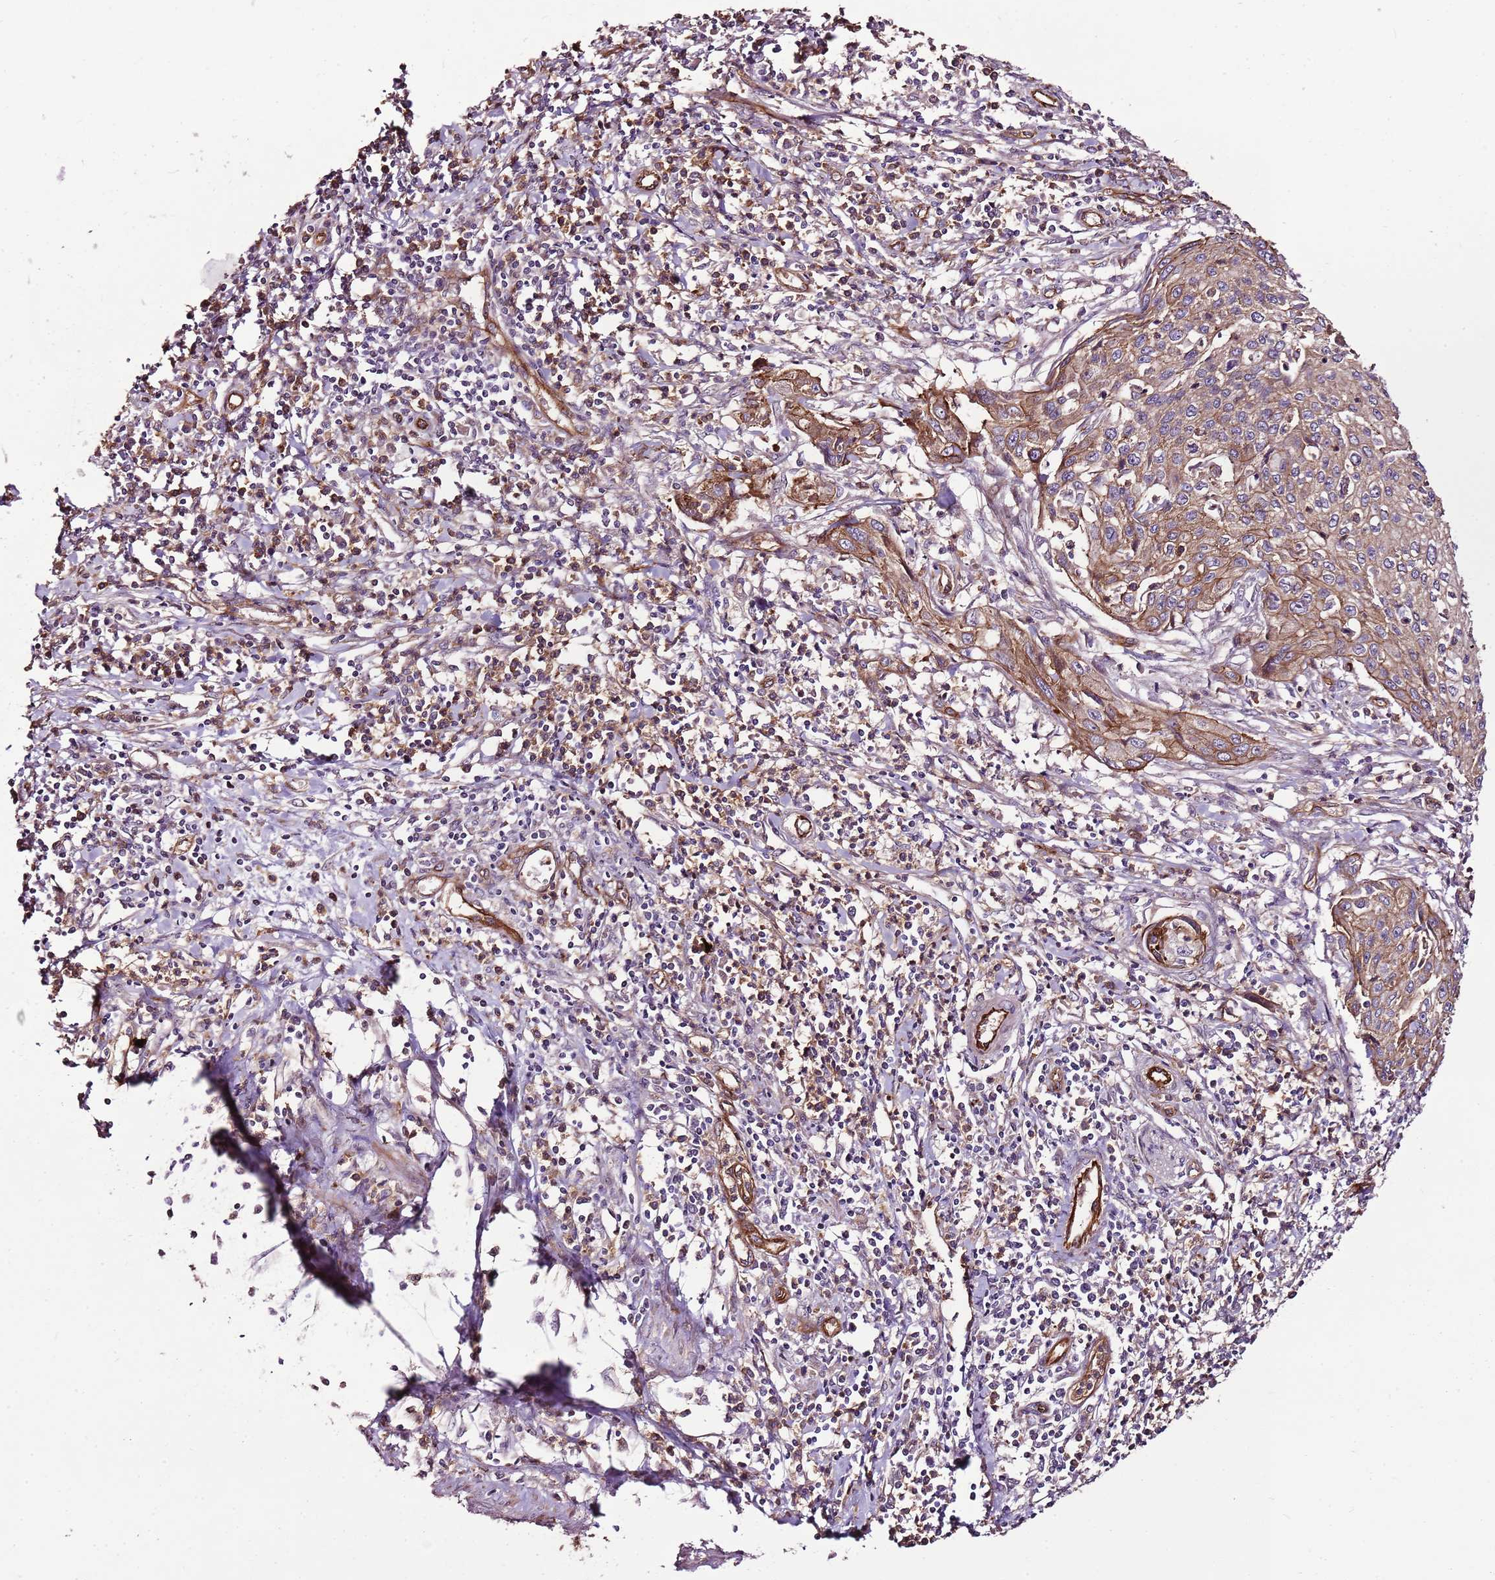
{"staining": {"intensity": "moderate", "quantity": ">75%", "location": "cytoplasmic/membranous"}, "tissue": "cervical cancer", "cell_type": "Tumor cells", "image_type": "cancer", "snomed": [{"axis": "morphology", "description": "Squamous cell carcinoma, NOS"}, {"axis": "topography", "description": "Cervix"}], "caption": "Immunohistochemical staining of squamous cell carcinoma (cervical) shows medium levels of moderate cytoplasmic/membranous protein staining in about >75% of tumor cells. (DAB IHC, brown staining for protein, blue staining for nuclei).", "gene": "ZNF827", "patient": {"sex": "female", "age": 32}}